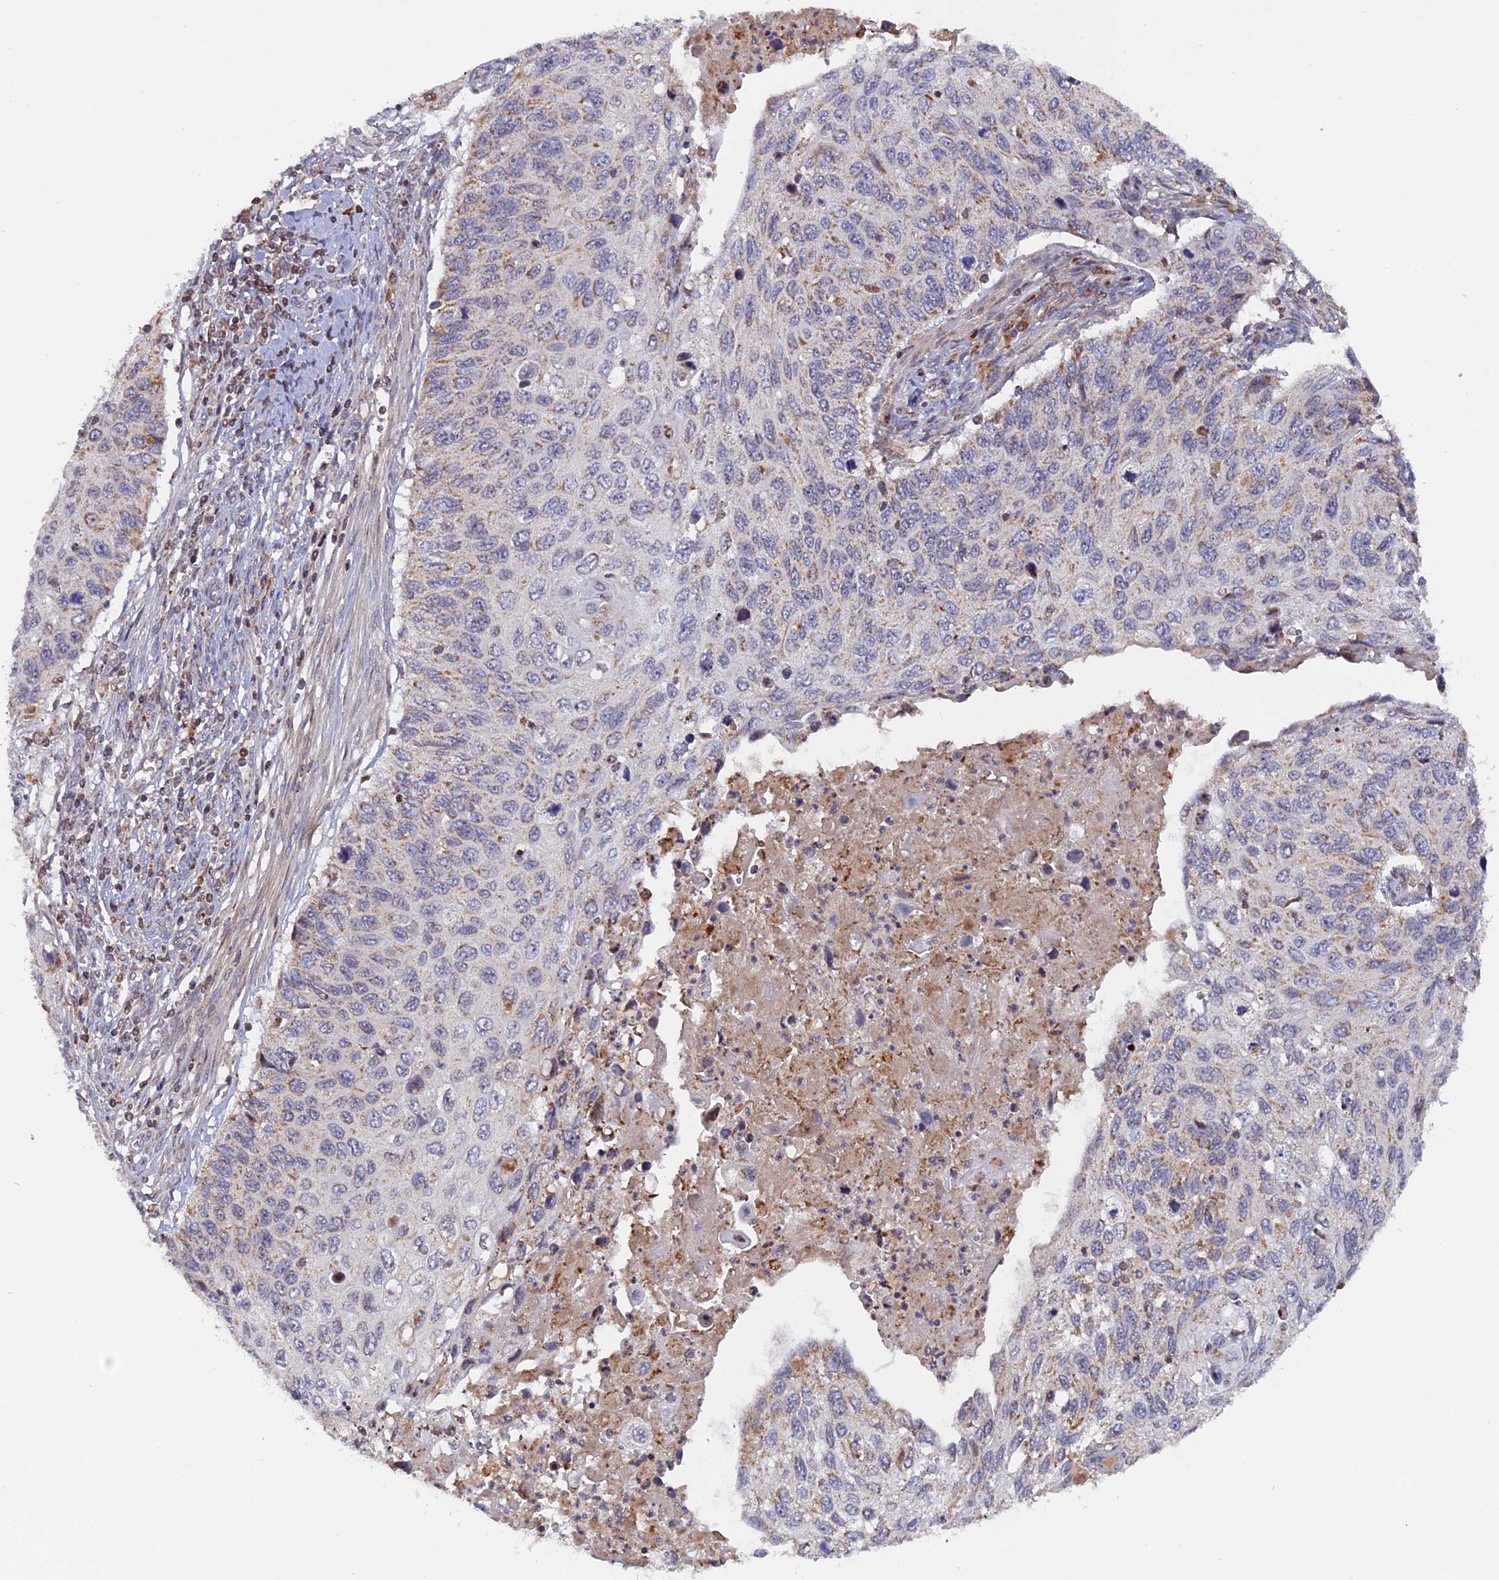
{"staining": {"intensity": "weak", "quantity": "<25%", "location": "cytoplasmic/membranous"}, "tissue": "cervical cancer", "cell_type": "Tumor cells", "image_type": "cancer", "snomed": [{"axis": "morphology", "description": "Squamous cell carcinoma, NOS"}, {"axis": "topography", "description": "Cervix"}], "caption": "This is an immunohistochemistry image of squamous cell carcinoma (cervical). There is no positivity in tumor cells.", "gene": "MPV17L", "patient": {"sex": "female", "age": 70}}